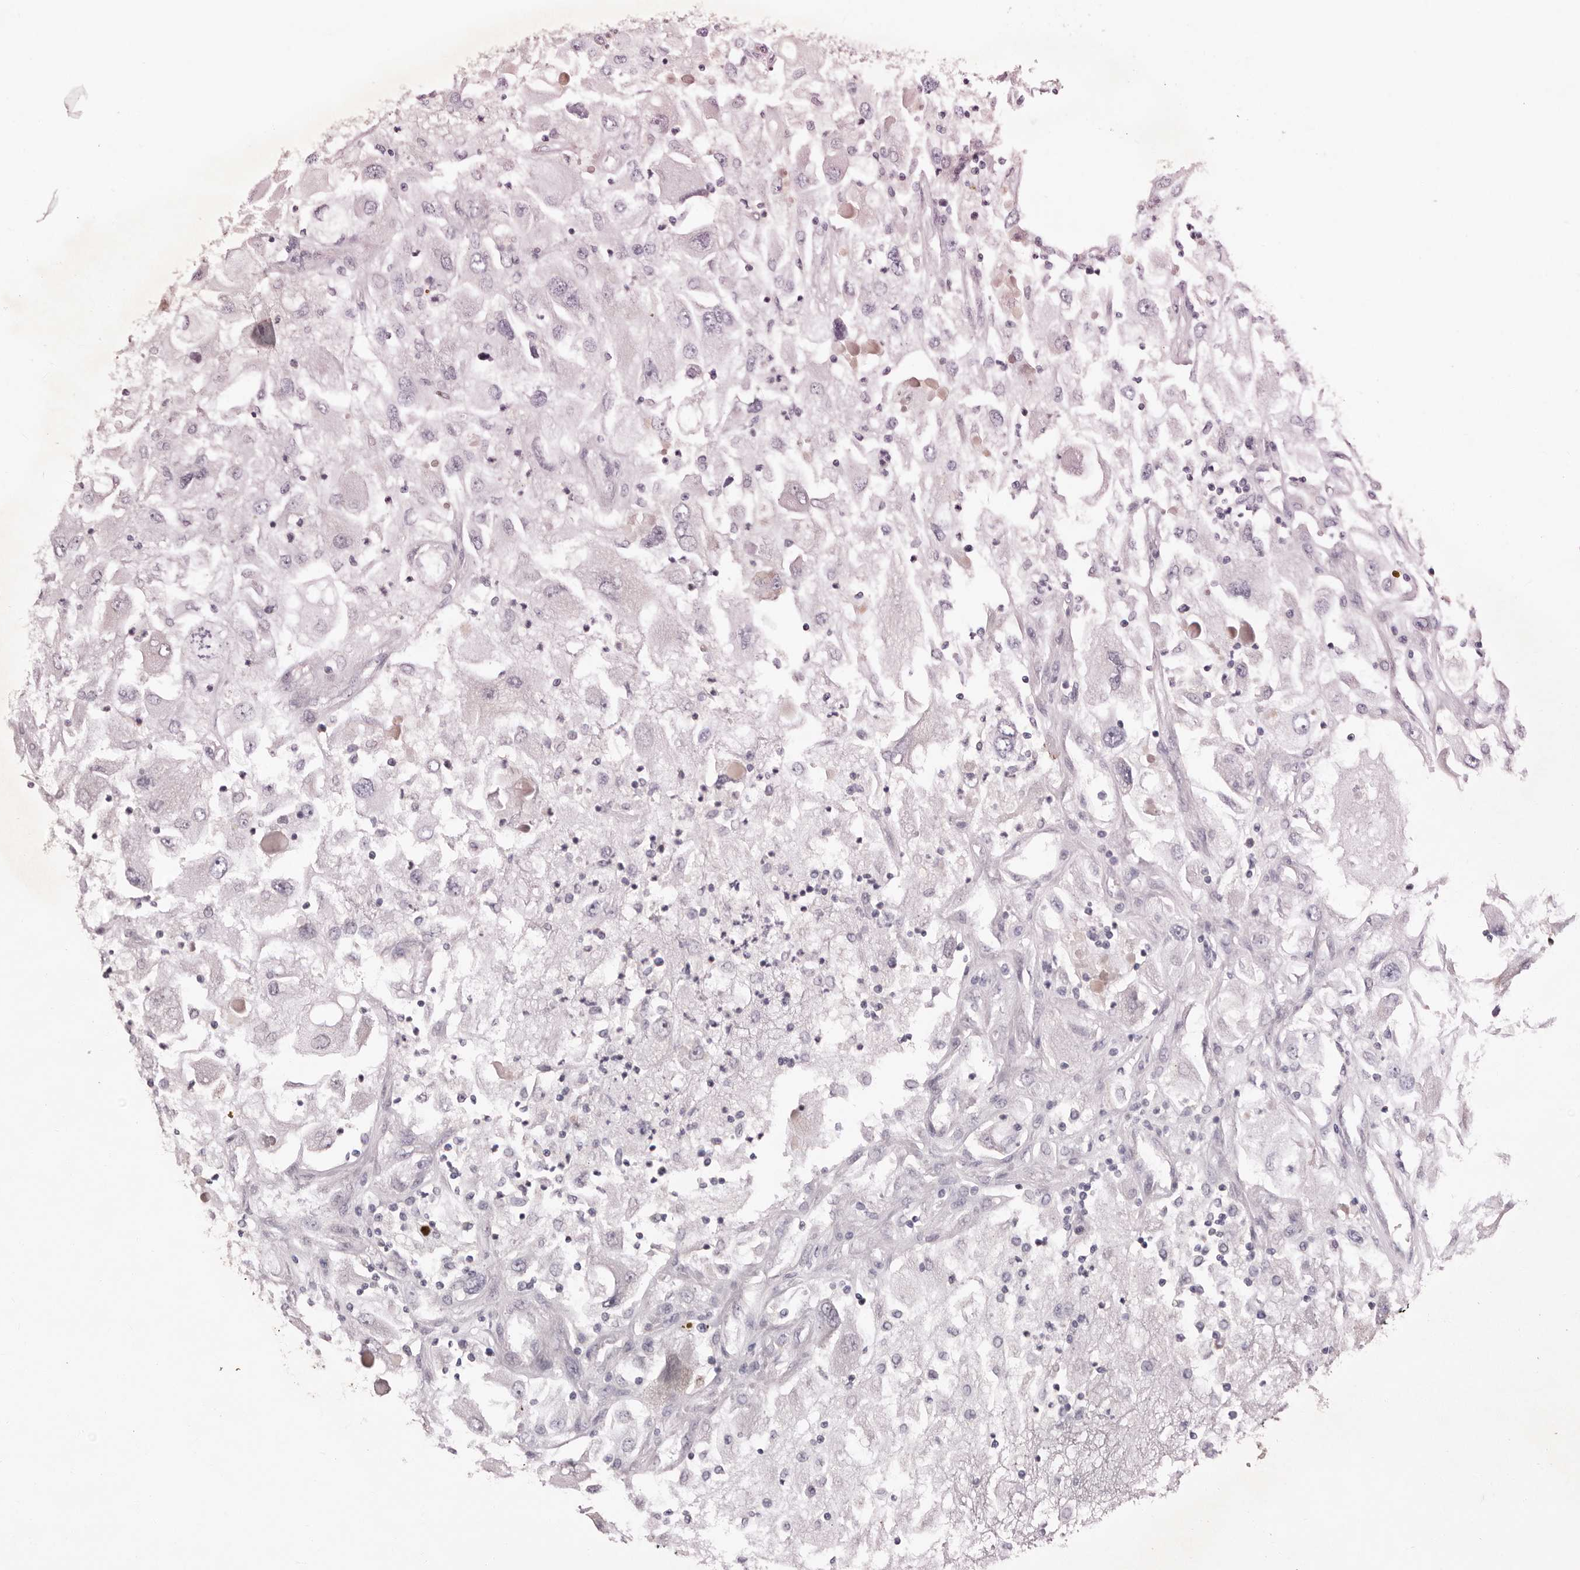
{"staining": {"intensity": "negative", "quantity": "none", "location": "none"}, "tissue": "renal cancer", "cell_type": "Tumor cells", "image_type": "cancer", "snomed": [{"axis": "morphology", "description": "Adenocarcinoma, NOS"}, {"axis": "topography", "description": "Kidney"}], "caption": "Tumor cells are negative for protein expression in human renal adenocarcinoma.", "gene": "S1PR5", "patient": {"sex": "female", "age": 52}}